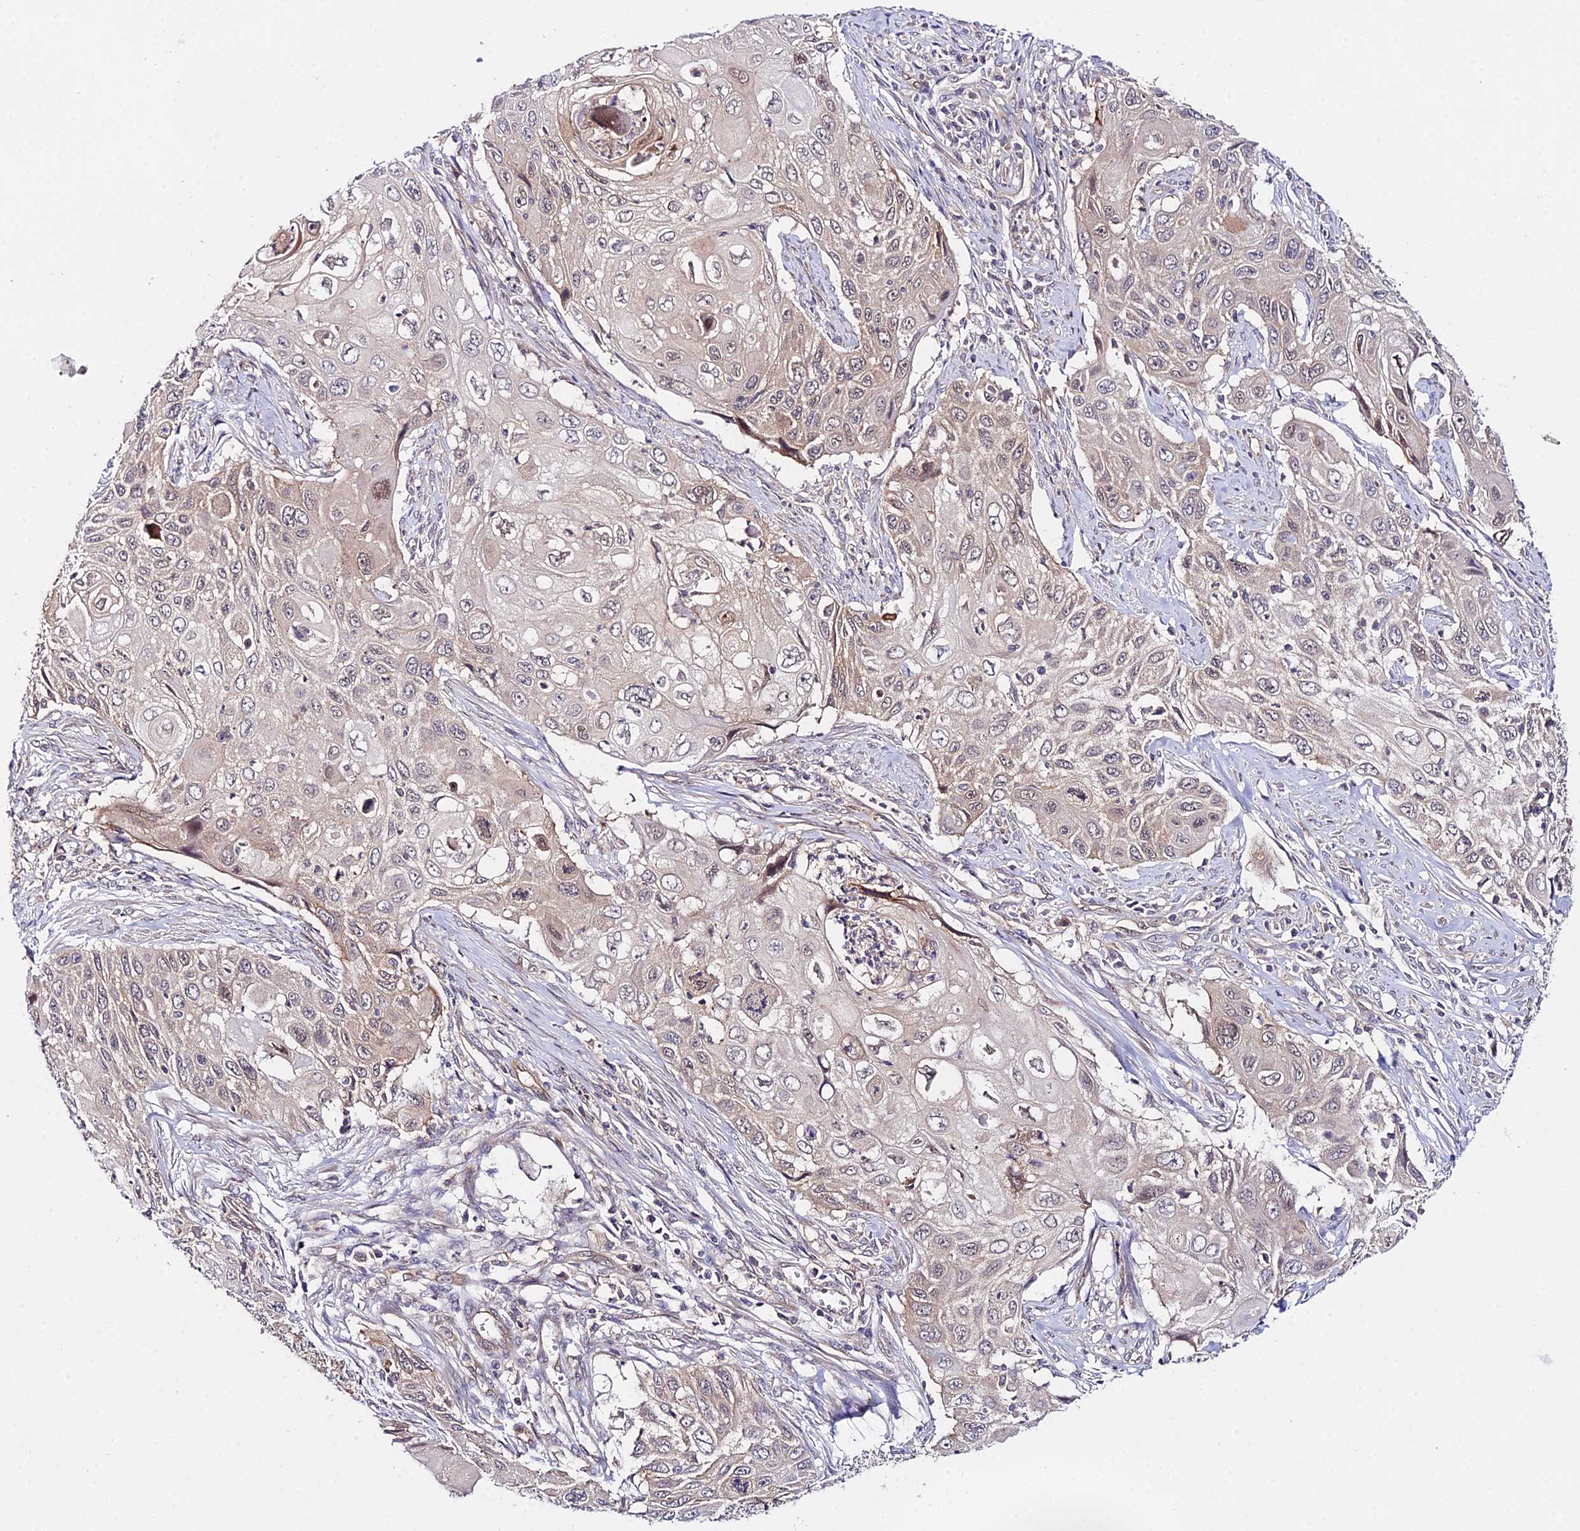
{"staining": {"intensity": "weak", "quantity": "25%-75%", "location": "cytoplasmic/membranous,nuclear"}, "tissue": "cervical cancer", "cell_type": "Tumor cells", "image_type": "cancer", "snomed": [{"axis": "morphology", "description": "Squamous cell carcinoma, NOS"}, {"axis": "topography", "description": "Cervix"}], "caption": "Cervical cancer stained with DAB (3,3'-diaminobenzidine) immunohistochemistry (IHC) reveals low levels of weak cytoplasmic/membranous and nuclear expression in about 25%-75% of tumor cells.", "gene": "PPP2R2C", "patient": {"sex": "female", "age": 70}}